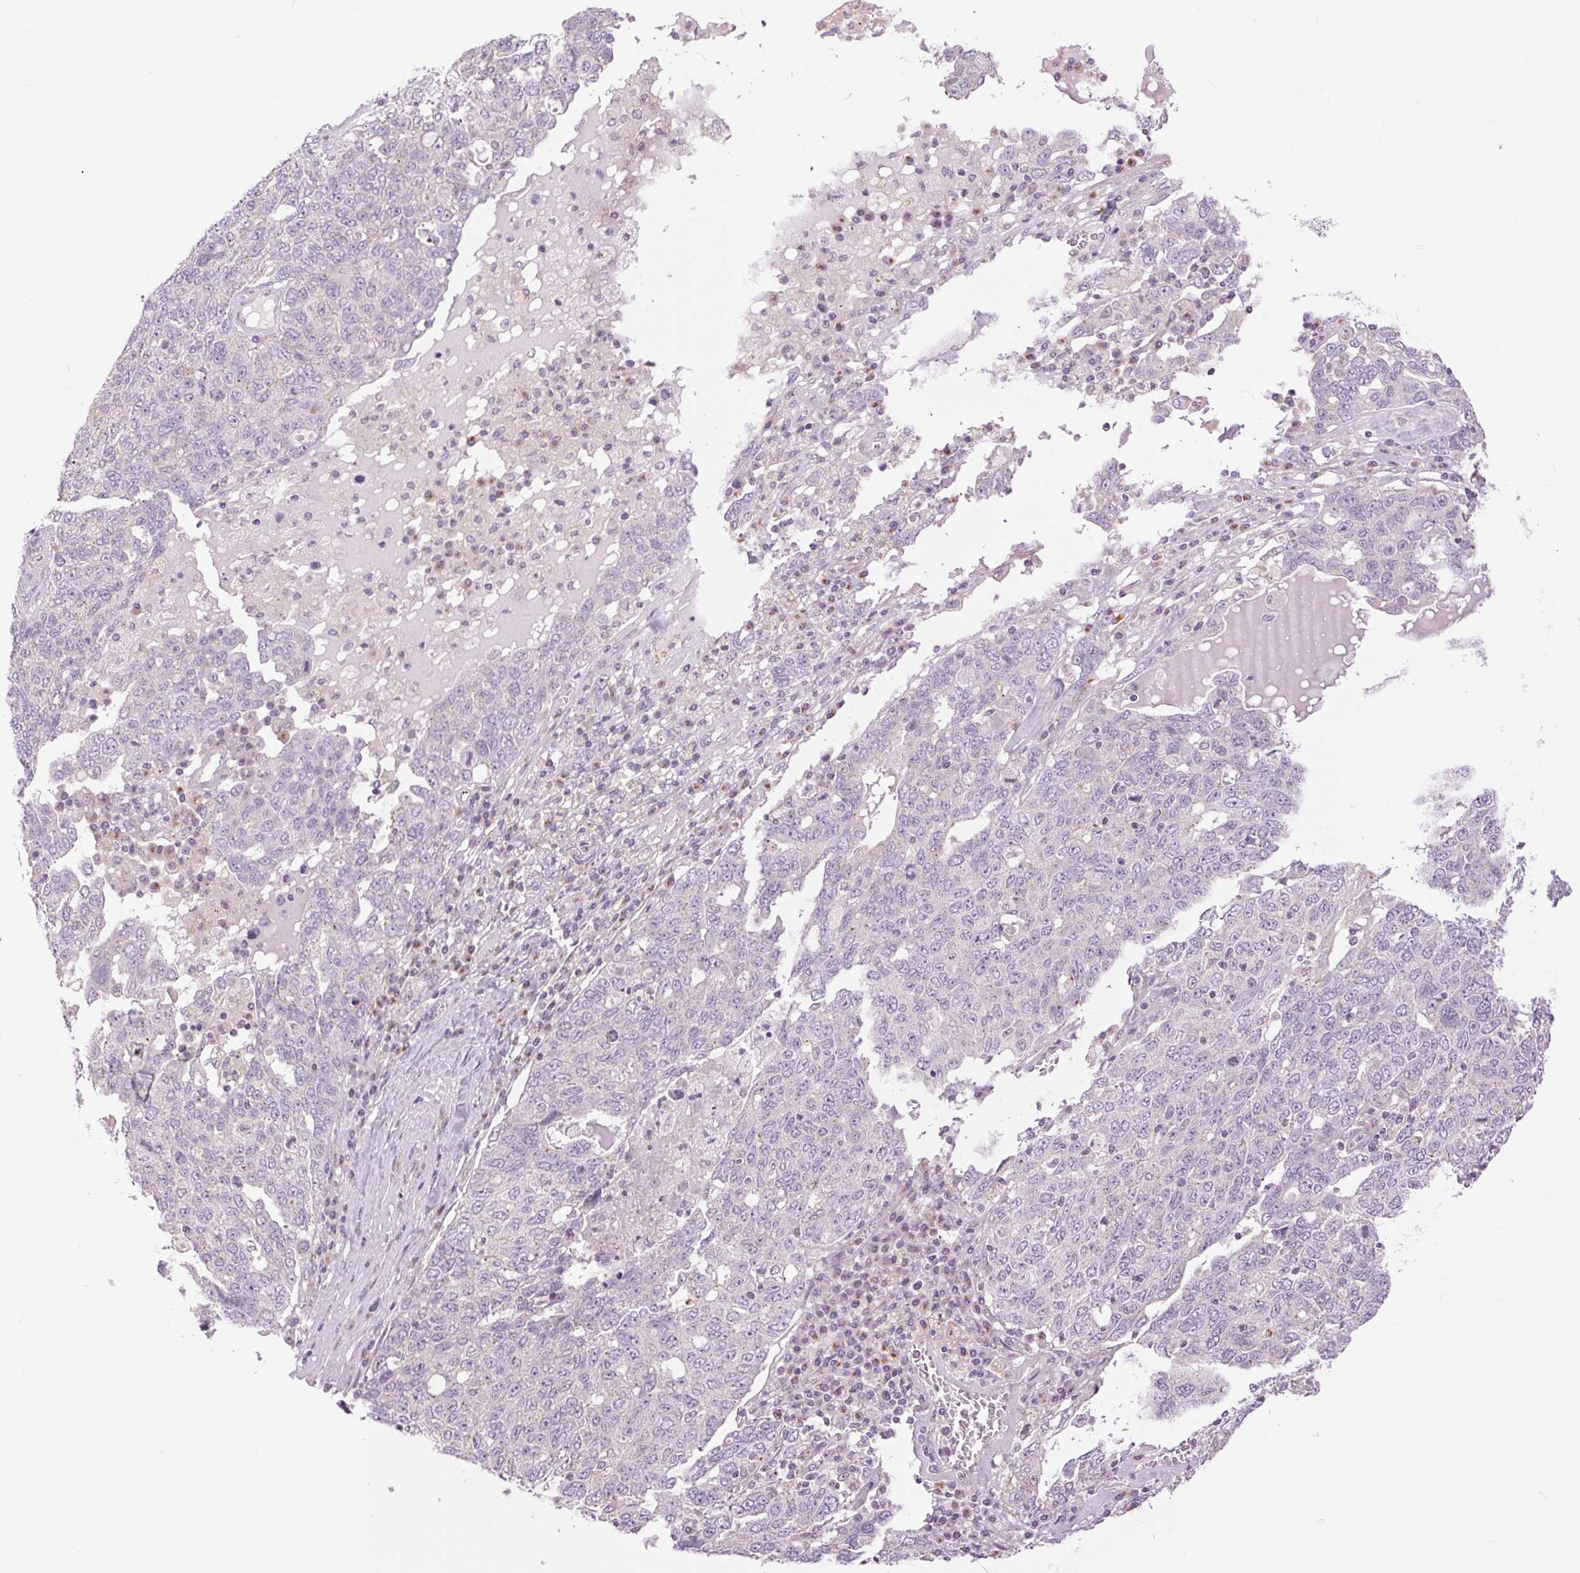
{"staining": {"intensity": "negative", "quantity": "none", "location": "none"}, "tissue": "ovarian cancer", "cell_type": "Tumor cells", "image_type": "cancer", "snomed": [{"axis": "morphology", "description": "Carcinoma, endometroid"}, {"axis": "topography", "description": "Ovary"}], "caption": "Immunohistochemistry (IHC) histopathology image of neoplastic tissue: ovarian cancer (endometroid carcinoma) stained with DAB (3,3'-diaminobenzidine) exhibits no significant protein positivity in tumor cells. The staining is performed using DAB (3,3'-diaminobenzidine) brown chromogen with nuclei counter-stained in using hematoxylin.", "gene": "CTNNA3", "patient": {"sex": "female", "age": 62}}